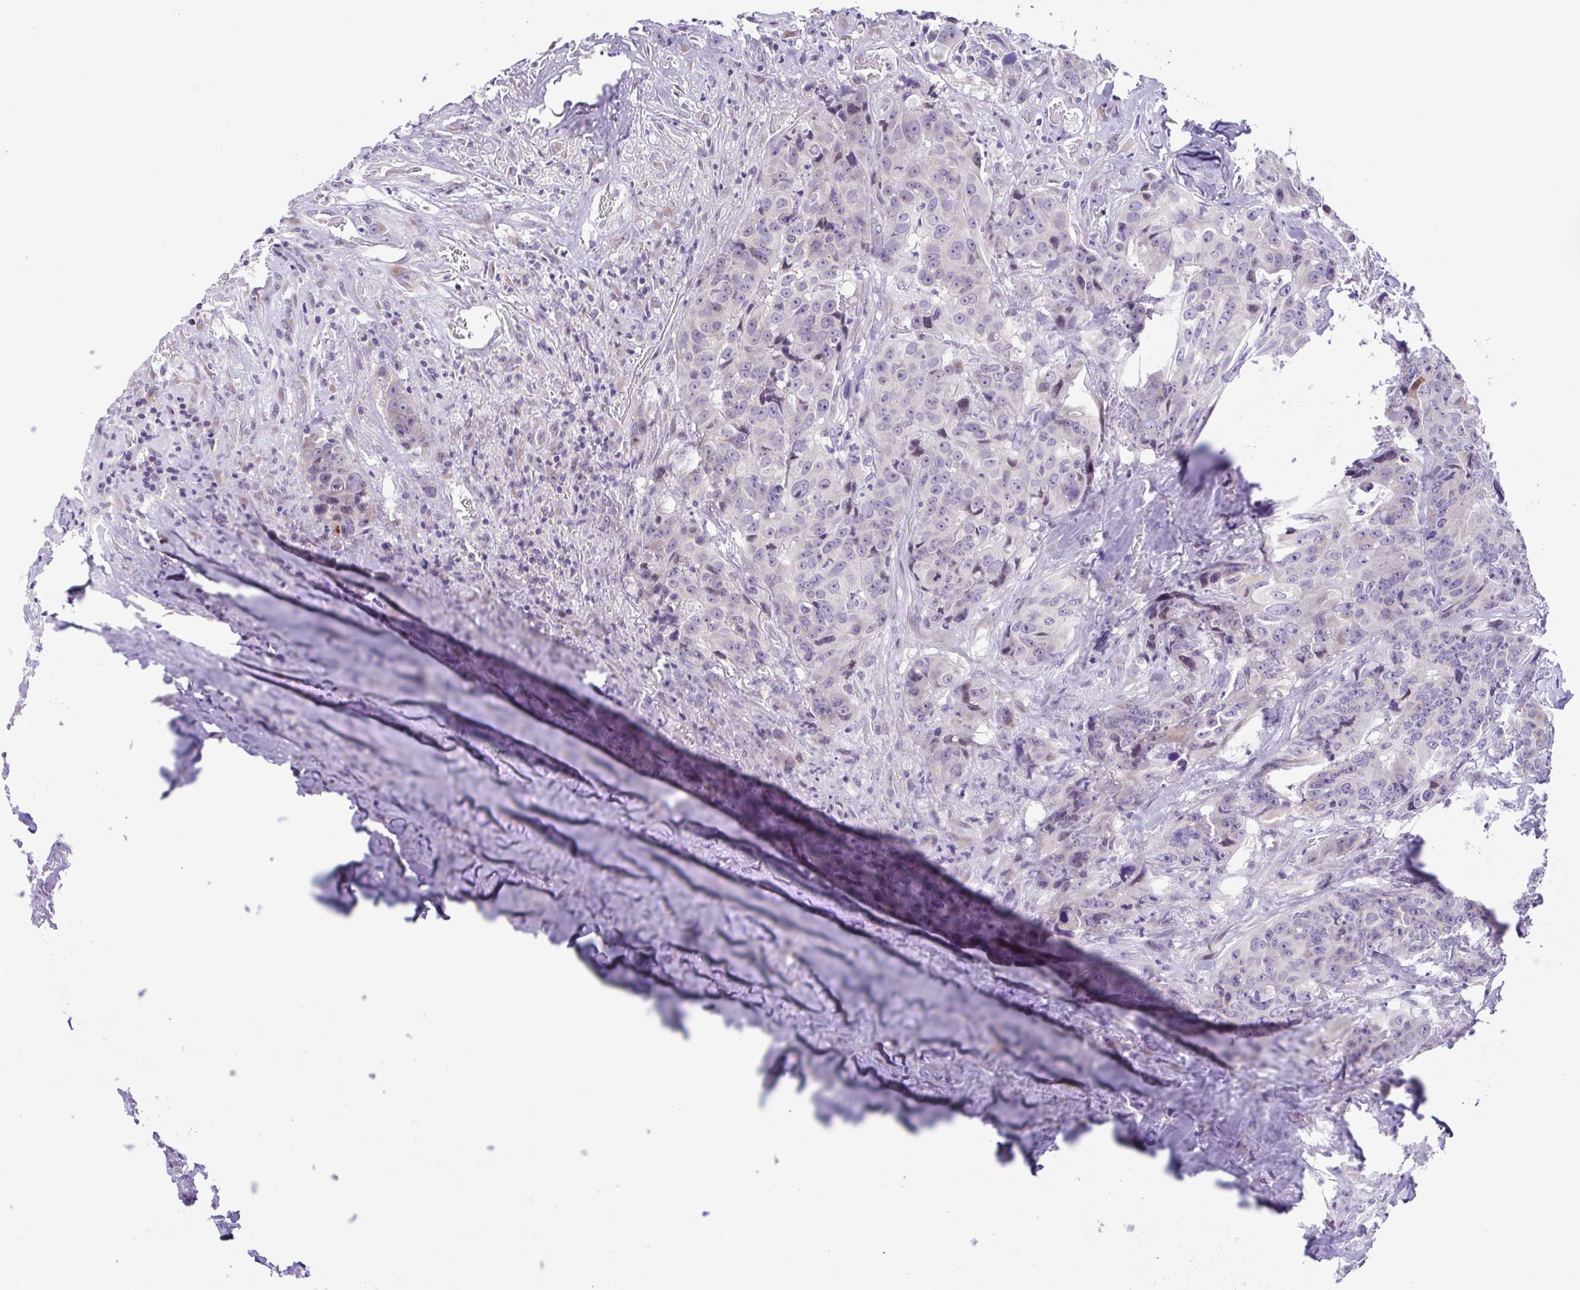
{"staining": {"intensity": "negative", "quantity": "none", "location": "none"}, "tissue": "colorectal cancer", "cell_type": "Tumor cells", "image_type": "cancer", "snomed": [{"axis": "morphology", "description": "Adenocarcinoma, NOS"}, {"axis": "topography", "description": "Rectum"}], "caption": "High power microscopy image of an IHC histopathology image of colorectal adenocarcinoma, revealing no significant expression in tumor cells.", "gene": "TGM3", "patient": {"sex": "female", "age": 62}}